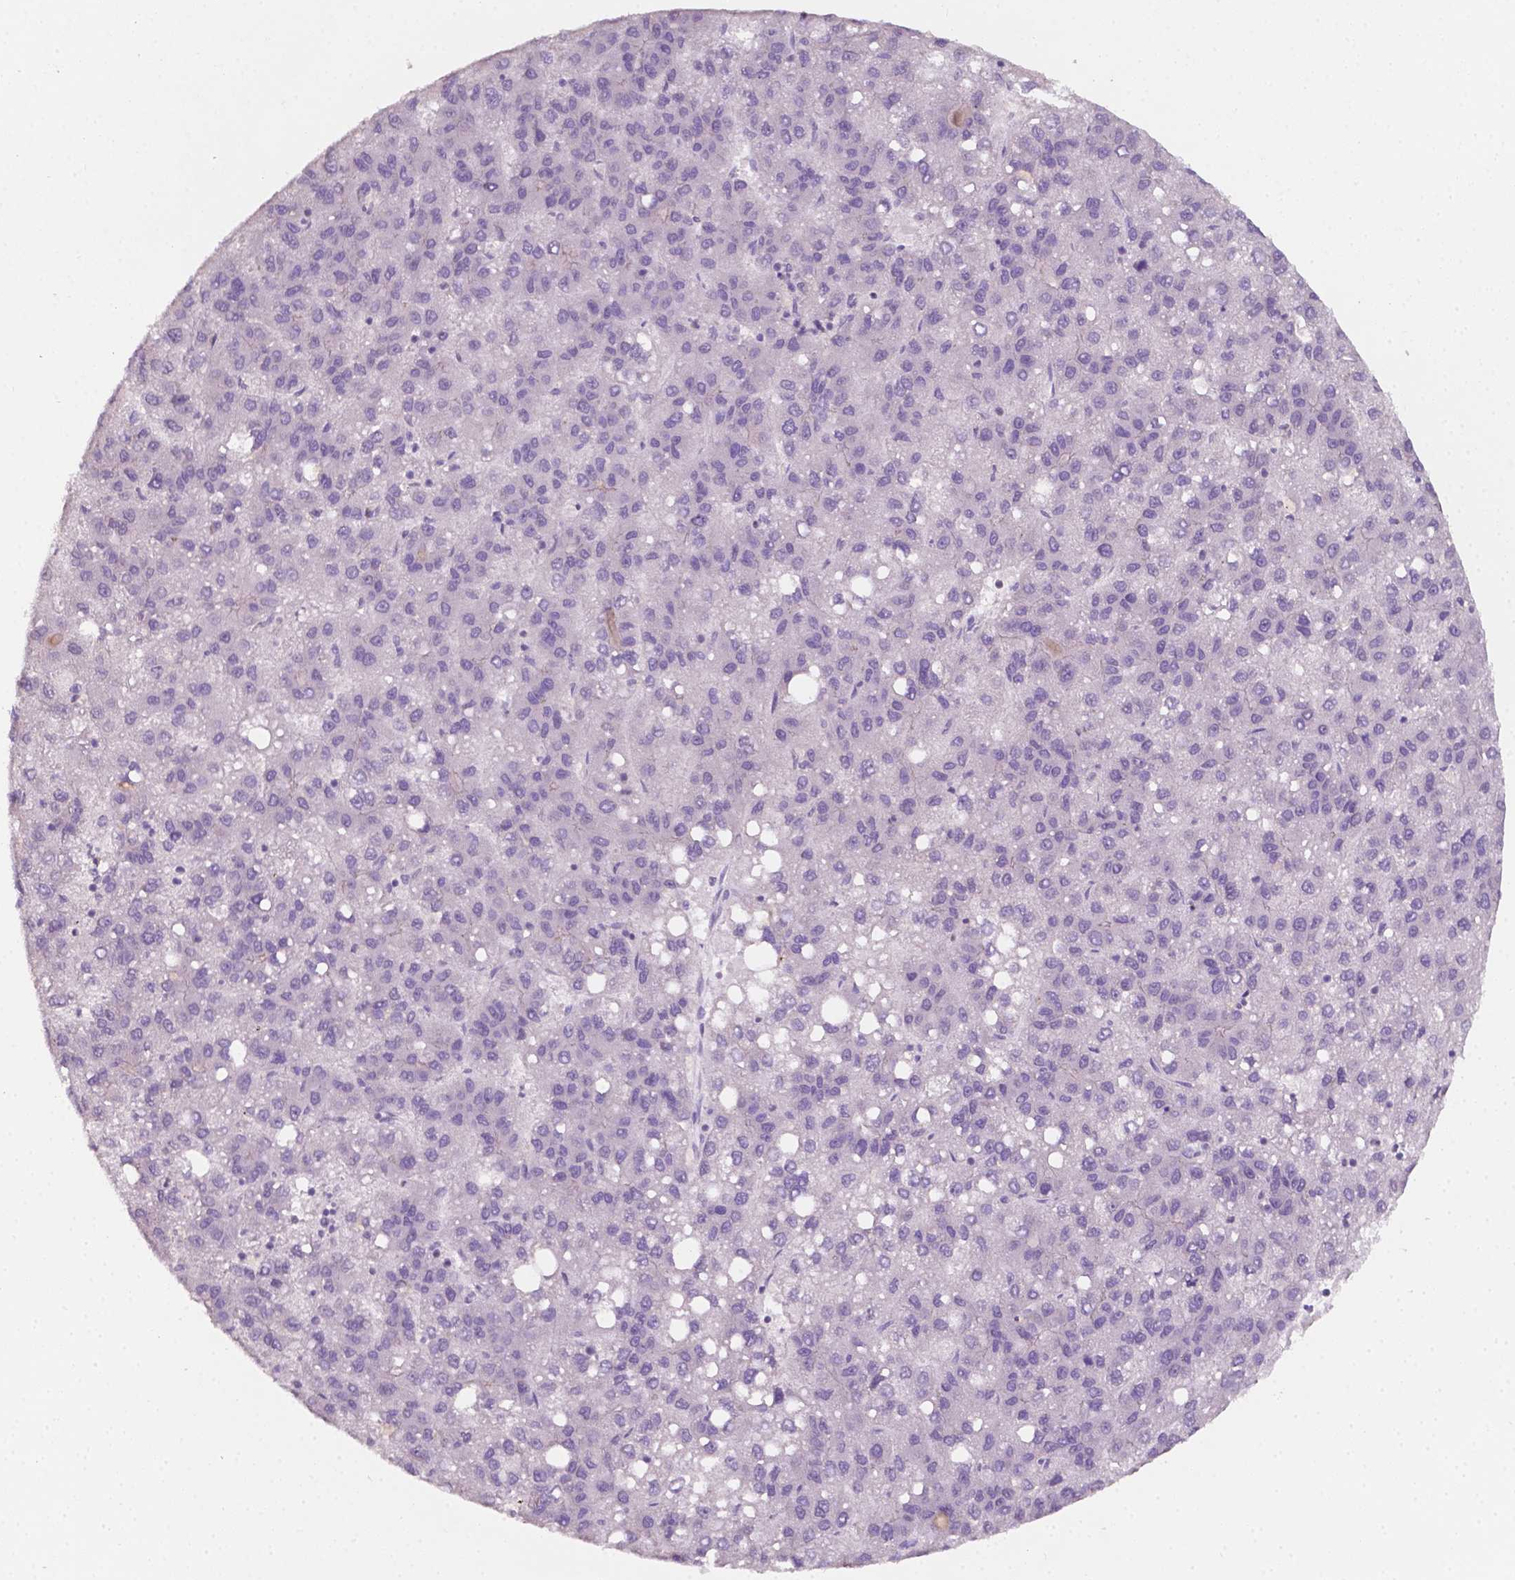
{"staining": {"intensity": "negative", "quantity": "none", "location": "none"}, "tissue": "liver cancer", "cell_type": "Tumor cells", "image_type": "cancer", "snomed": [{"axis": "morphology", "description": "Carcinoma, Hepatocellular, NOS"}, {"axis": "topography", "description": "Liver"}], "caption": "DAB (3,3'-diaminobenzidine) immunohistochemical staining of hepatocellular carcinoma (liver) reveals no significant expression in tumor cells. (Stains: DAB (3,3'-diaminobenzidine) IHC with hematoxylin counter stain, Microscopy: brightfield microscopy at high magnification).", "gene": "EGFR", "patient": {"sex": "female", "age": 82}}